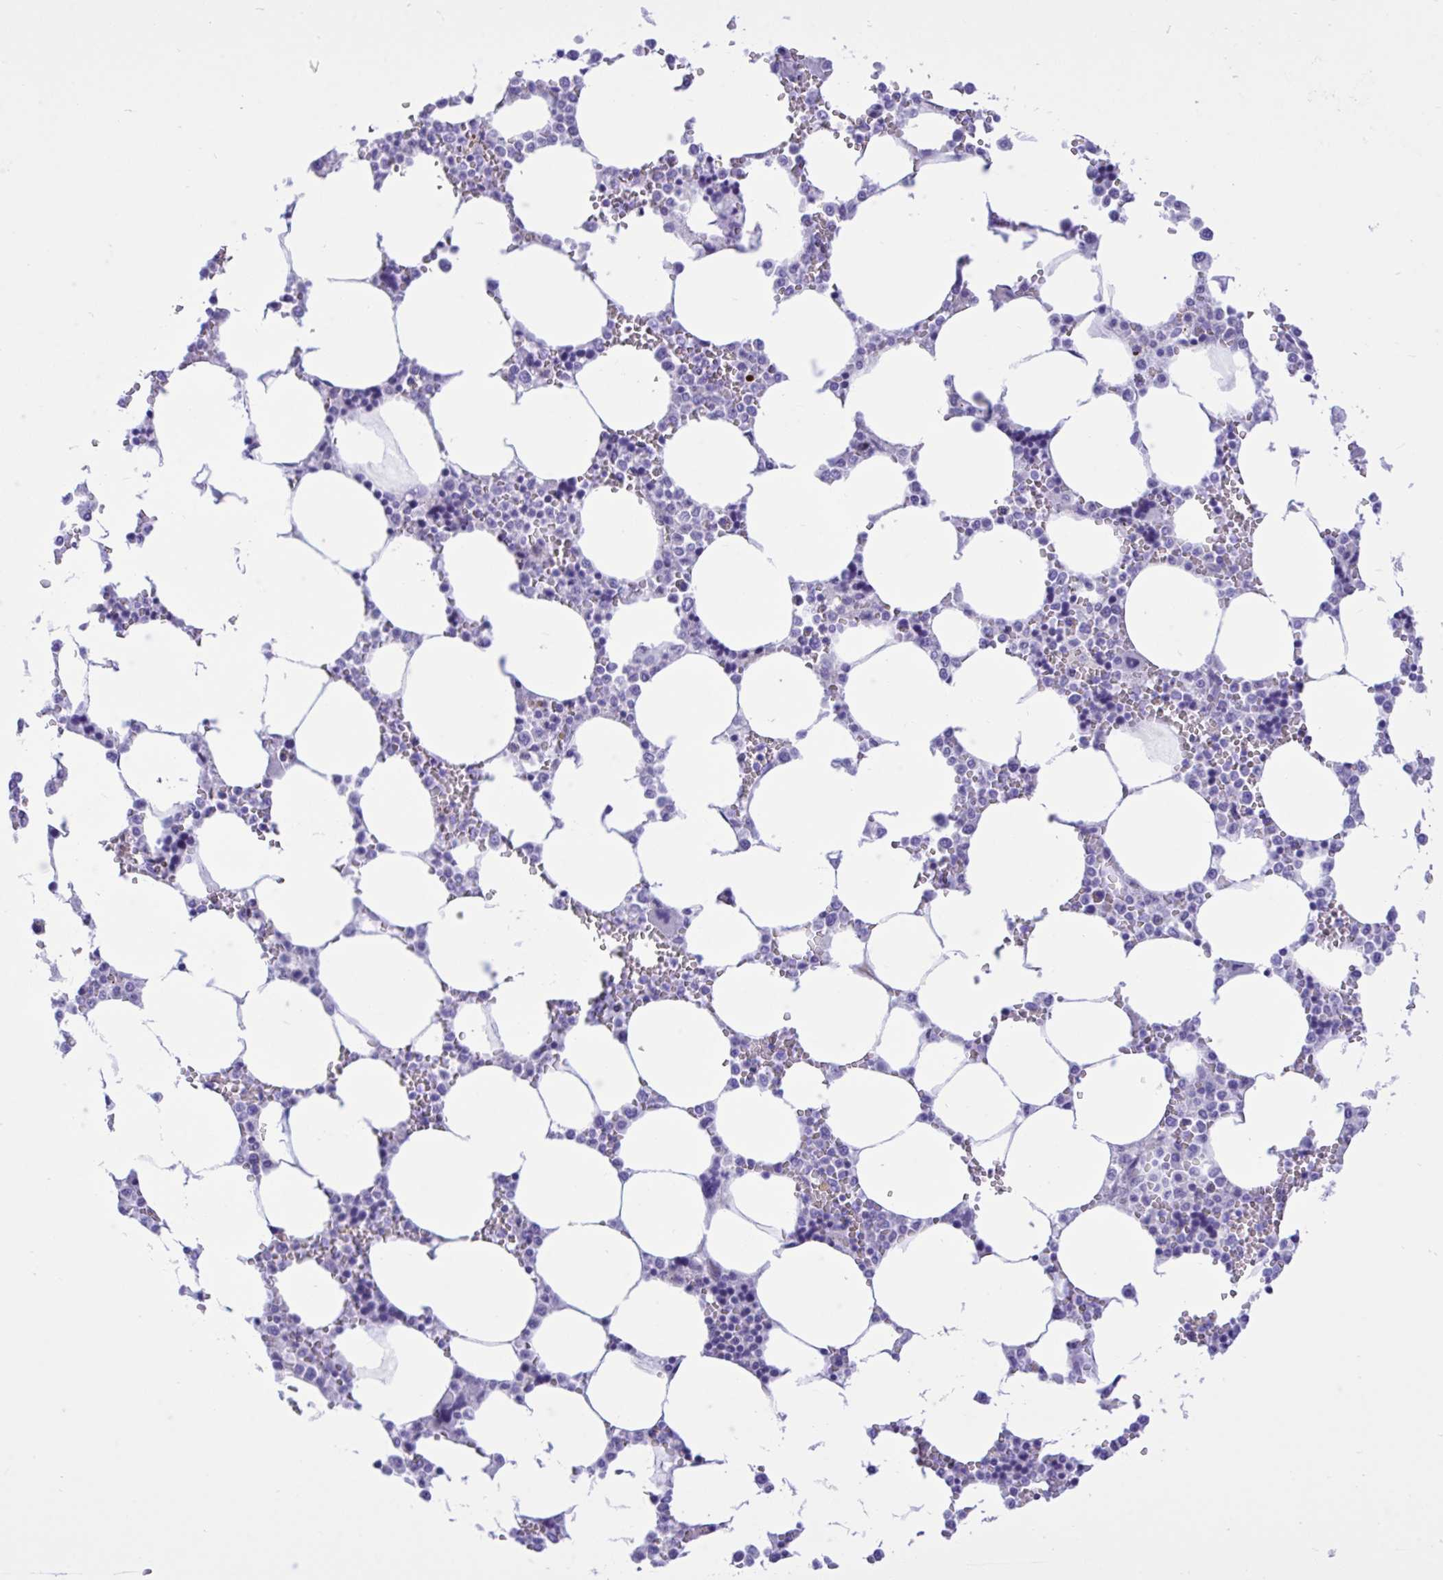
{"staining": {"intensity": "negative", "quantity": "none", "location": "none"}, "tissue": "bone marrow", "cell_type": "Hematopoietic cells", "image_type": "normal", "snomed": [{"axis": "morphology", "description": "Normal tissue, NOS"}, {"axis": "topography", "description": "Bone marrow"}], "caption": "Histopathology image shows no protein staining in hematopoietic cells of unremarkable bone marrow. (Brightfield microscopy of DAB IHC at high magnification).", "gene": "BEX5", "patient": {"sex": "male", "age": 64}}